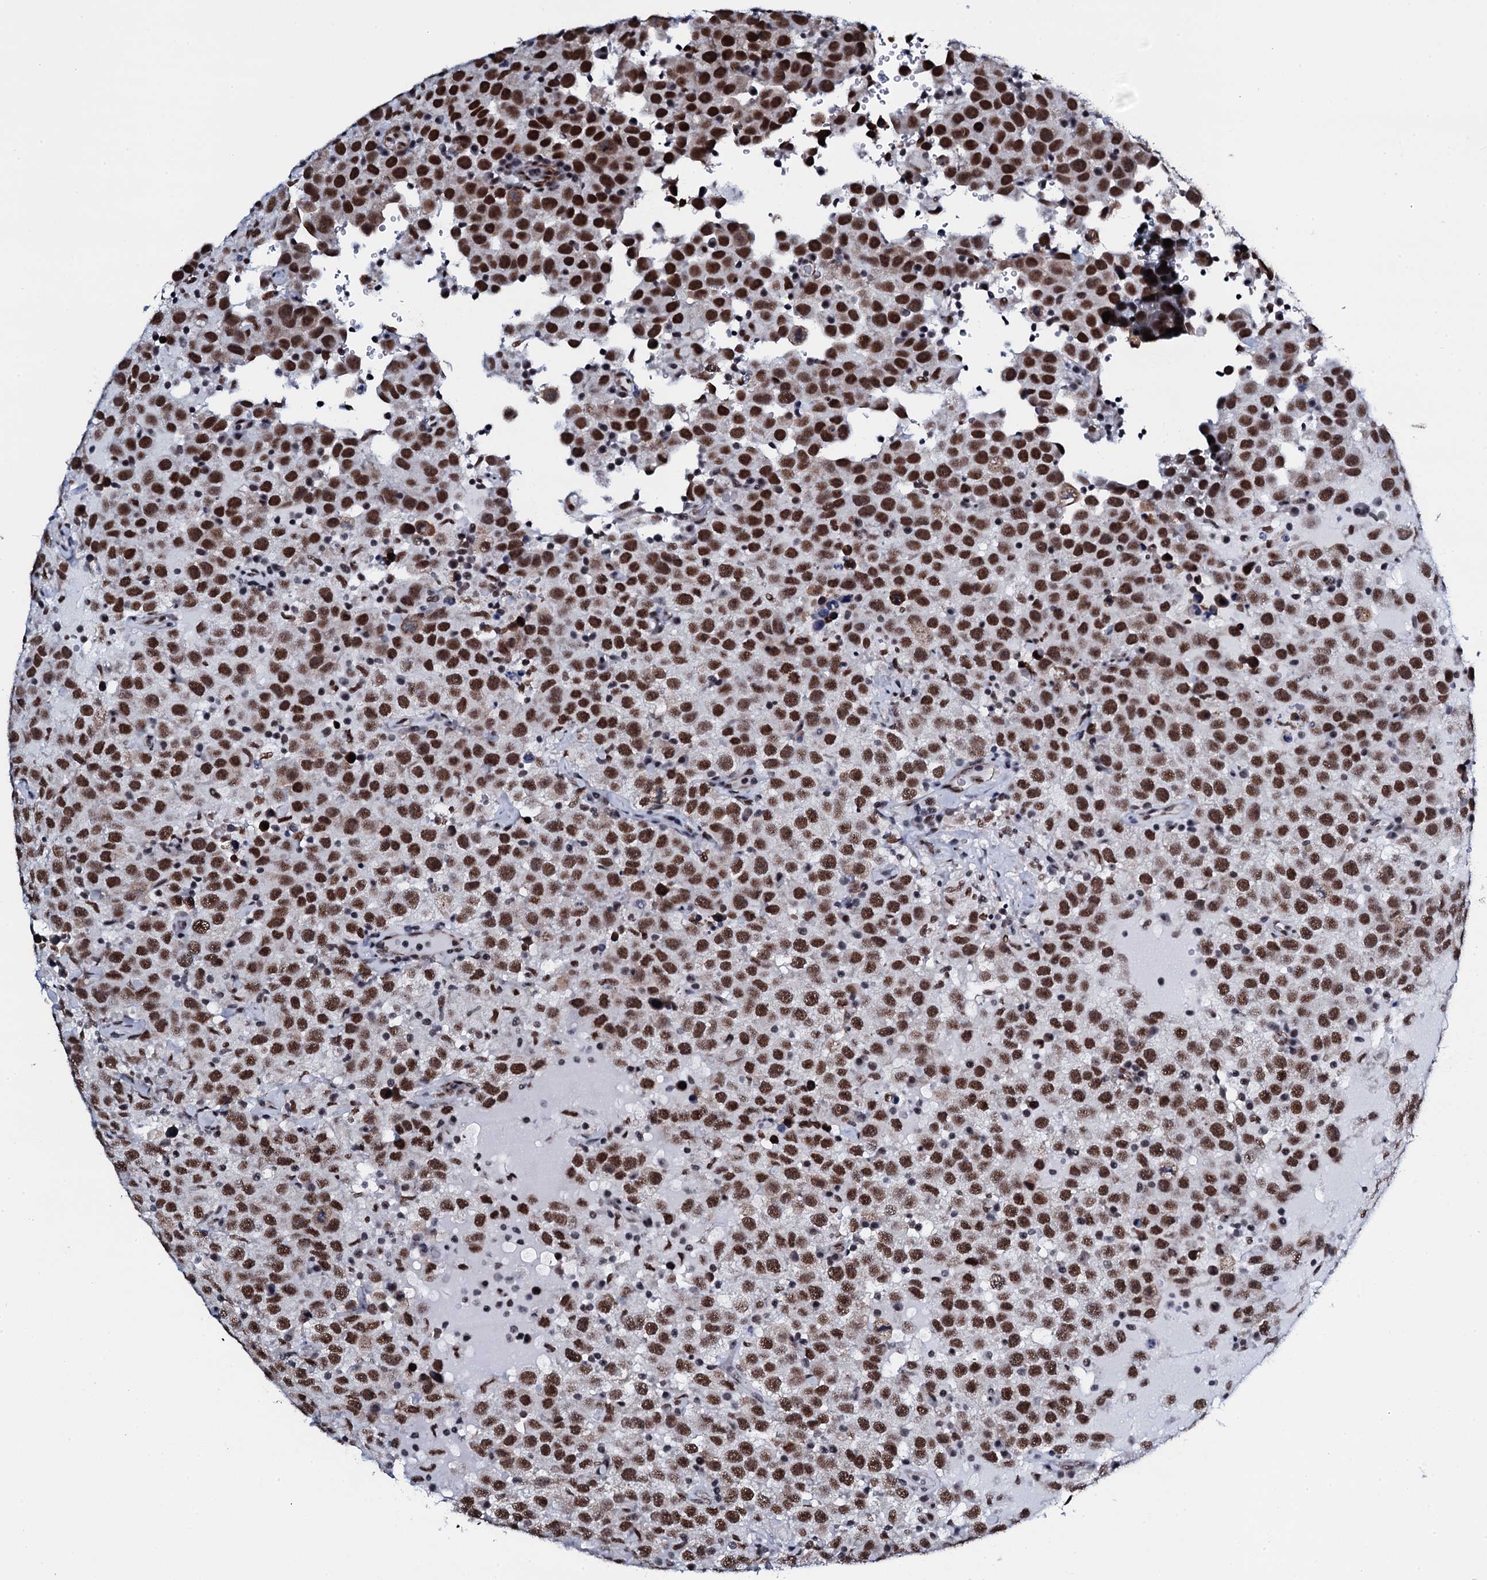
{"staining": {"intensity": "strong", "quantity": ">75%", "location": "nuclear"}, "tissue": "testis cancer", "cell_type": "Tumor cells", "image_type": "cancer", "snomed": [{"axis": "morphology", "description": "Seminoma, NOS"}, {"axis": "topography", "description": "Testis"}], "caption": "A brown stain labels strong nuclear positivity of a protein in testis seminoma tumor cells.", "gene": "CWC15", "patient": {"sex": "male", "age": 41}}